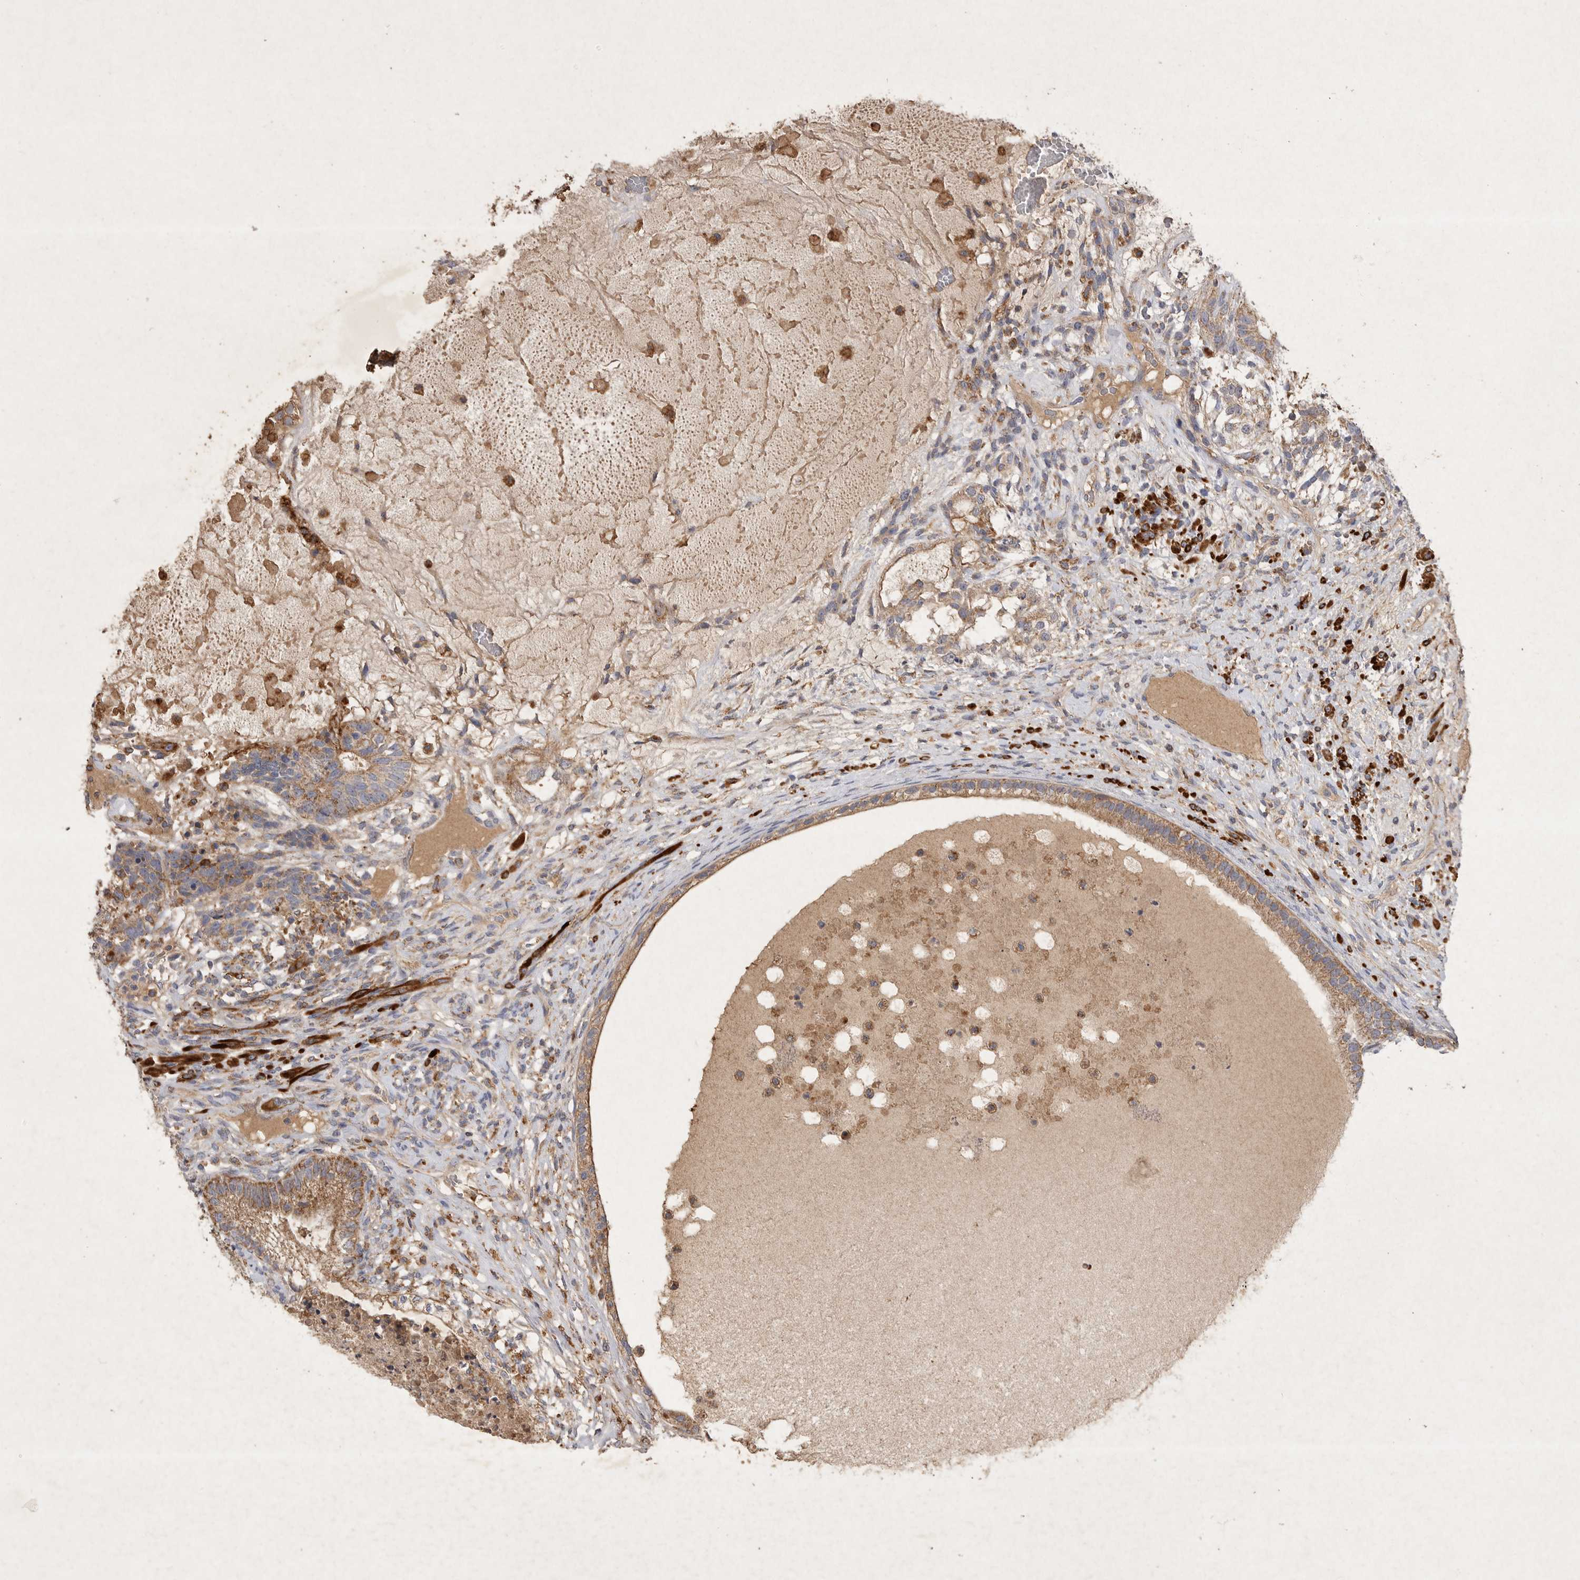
{"staining": {"intensity": "moderate", "quantity": ">75%", "location": "cytoplasmic/membranous"}, "tissue": "testis cancer", "cell_type": "Tumor cells", "image_type": "cancer", "snomed": [{"axis": "morphology", "description": "Seminoma, NOS"}, {"axis": "morphology", "description": "Carcinoma, Embryonal, NOS"}, {"axis": "topography", "description": "Testis"}], "caption": "Testis cancer stained with DAB immunohistochemistry shows medium levels of moderate cytoplasmic/membranous positivity in about >75% of tumor cells.", "gene": "MRPL41", "patient": {"sex": "male", "age": 28}}